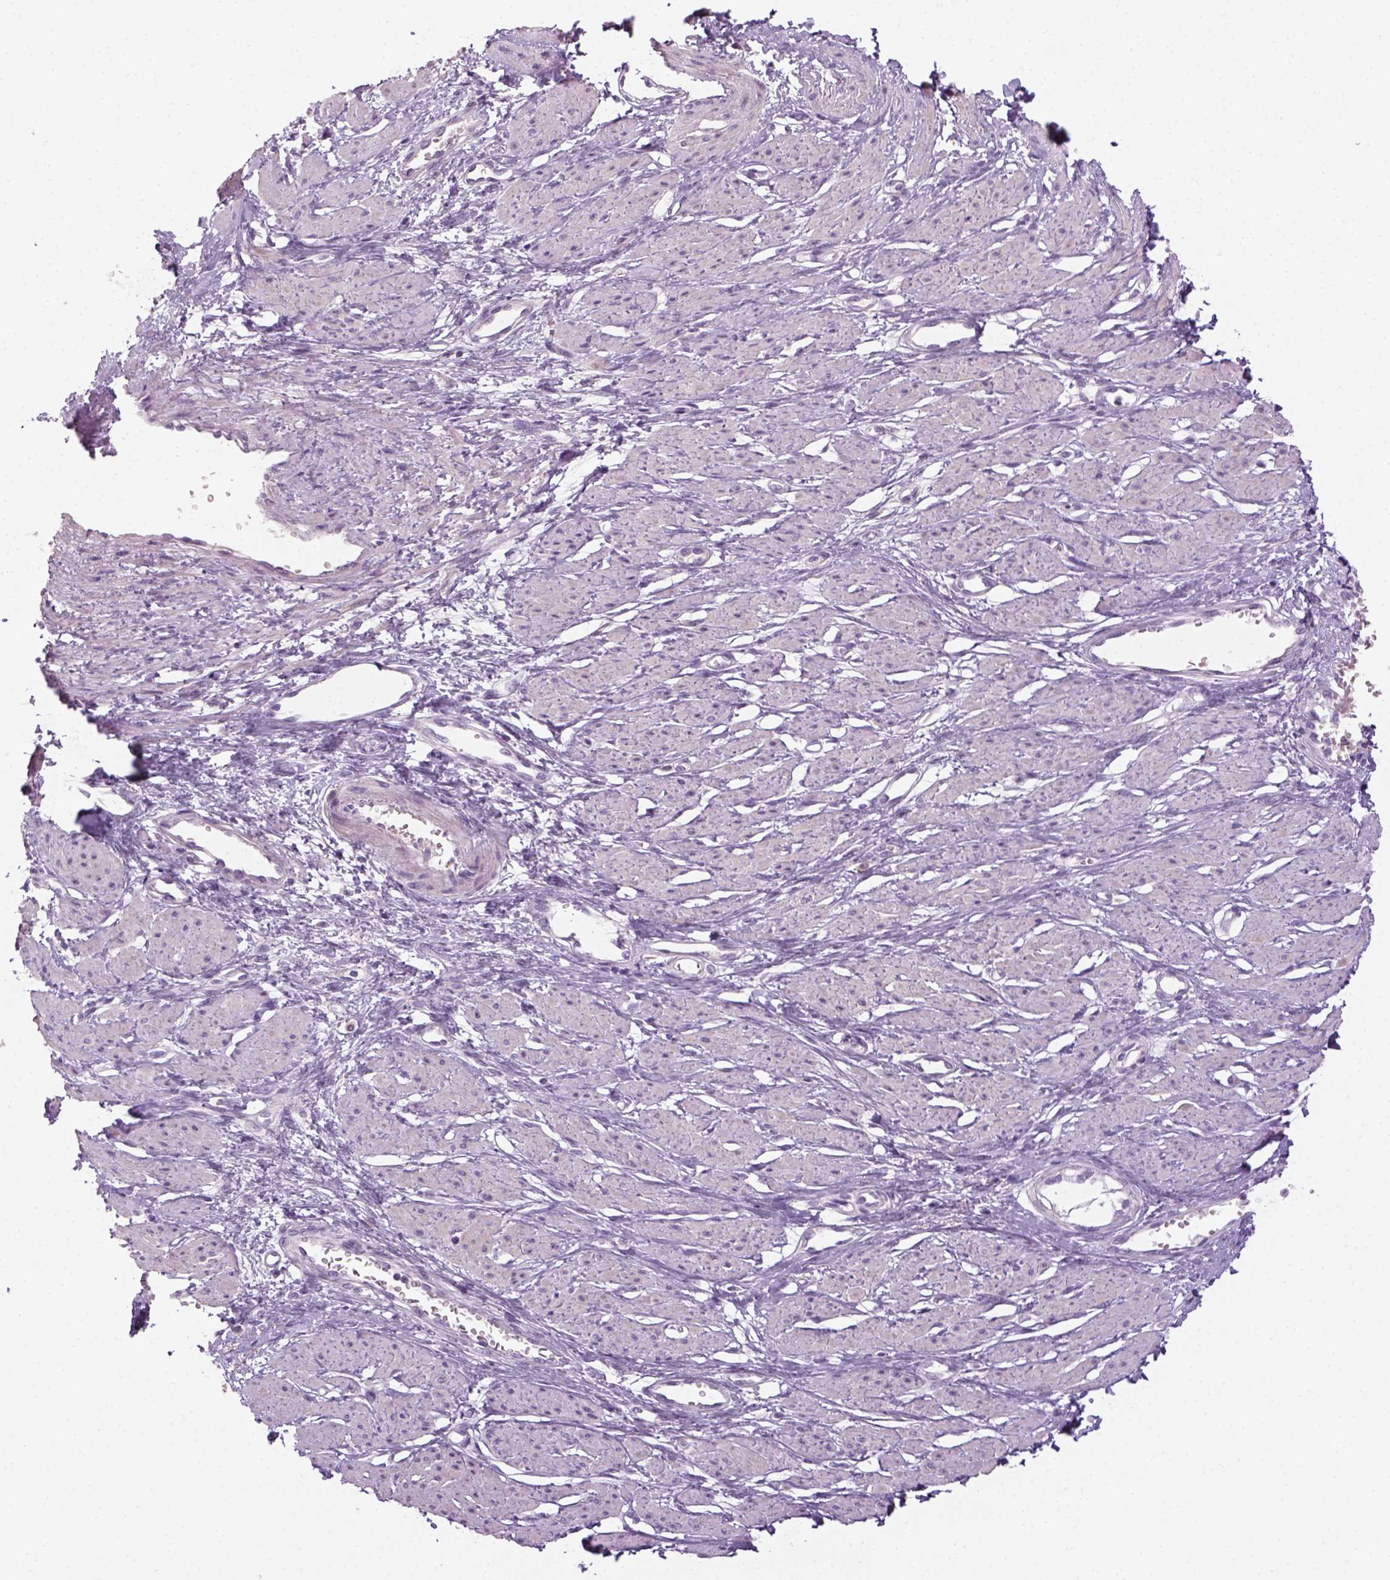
{"staining": {"intensity": "negative", "quantity": "none", "location": "none"}, "tissue": "smooth muscle", "cell_type": "Smooth muscle cells", "image_type": "normal", "snomed": [{"axis": "morphology", "description": "Normal tissue, NOS"}, {"axis": "topography", "description": "Smooth muscle"}, {"axis": "topography", "description": "Uterus"}], "caption": "IHC image of benign smooth muscle: smooth muscle stained with DAB displays no significant protein staining in smooth muscle cells.", "gene": "GFI1B", "patient": {"sex": "female", "age": 39}}